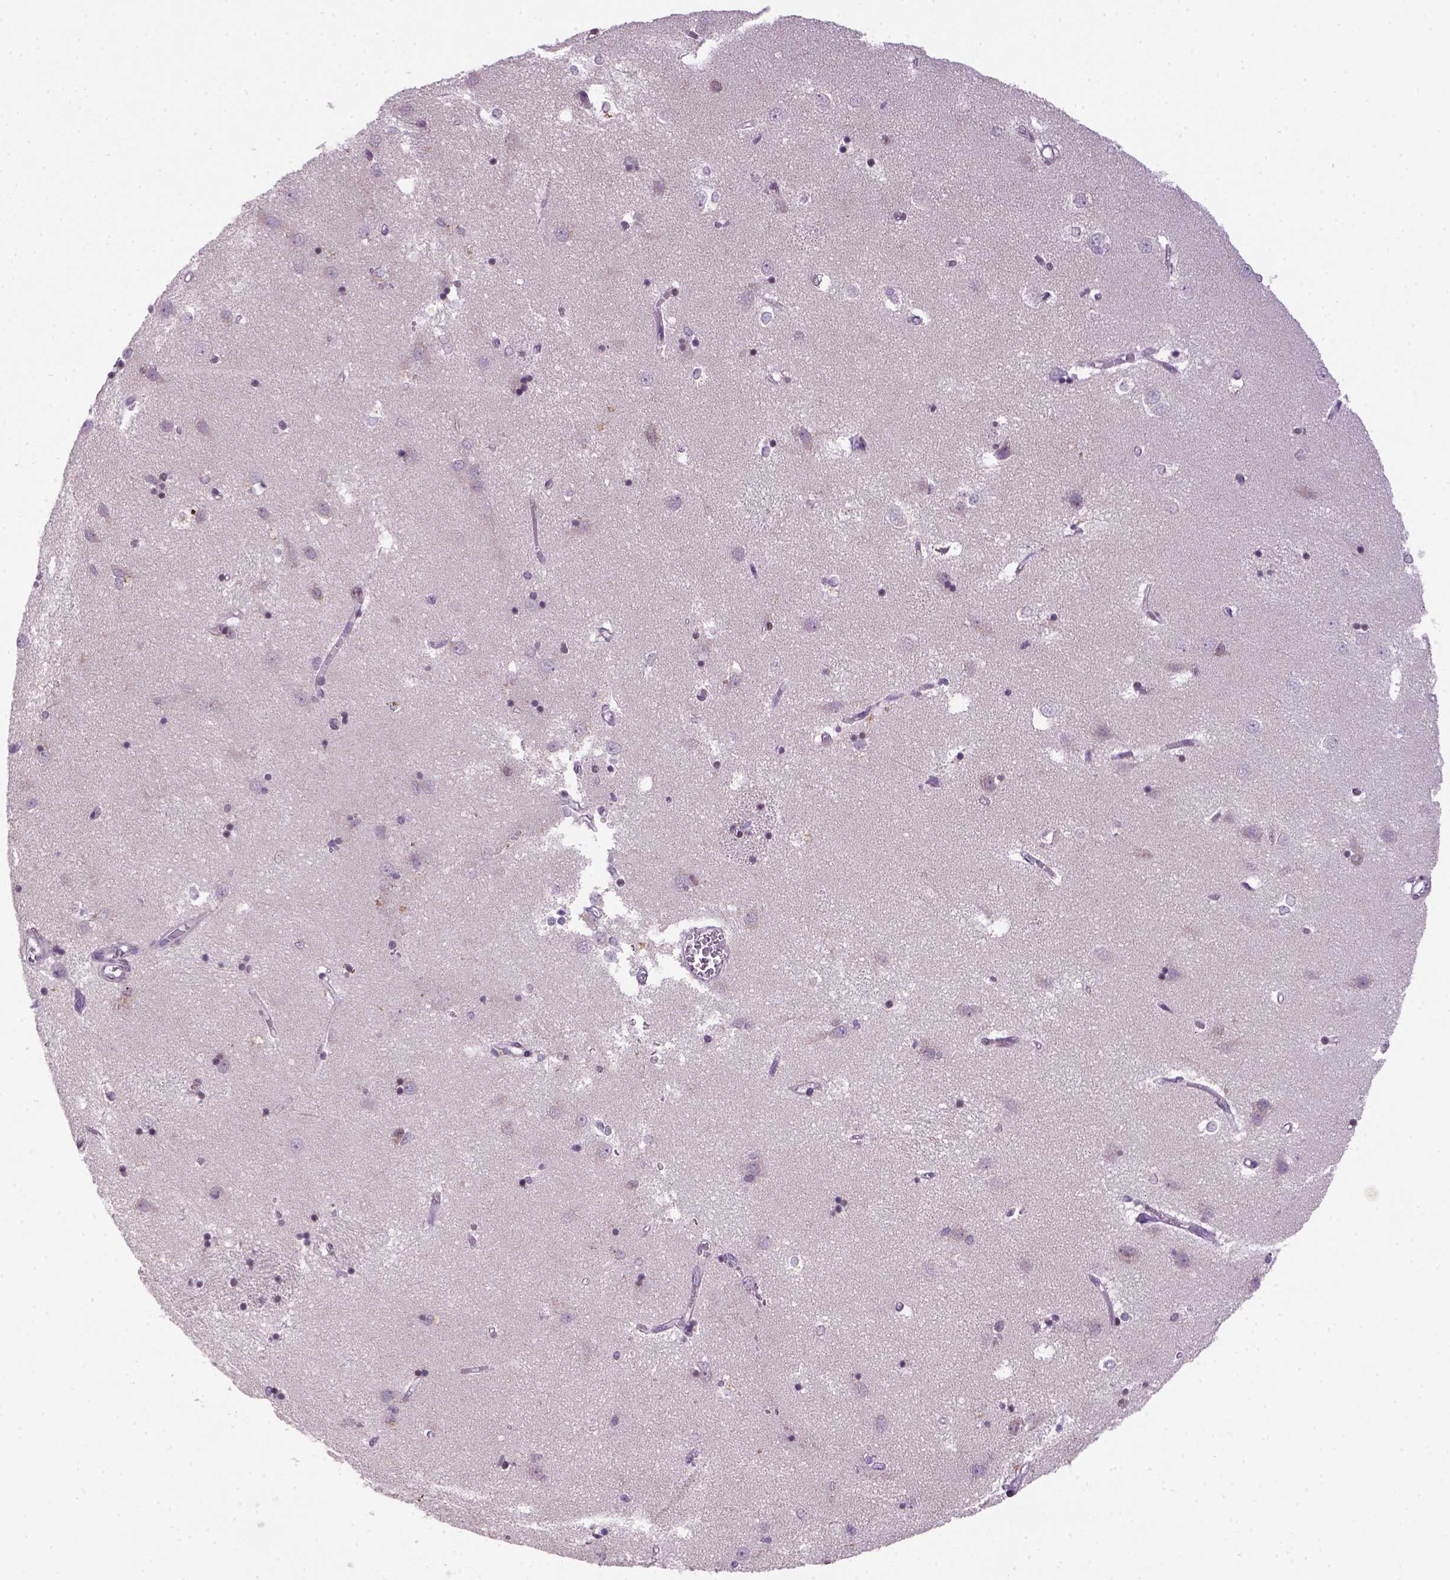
{"staining": {"intensity": "moderate", "quantity": "25%-75%", "location": "nuclear"}, "tissue": "caudate", "cell_type": "Glial cells", "image_type": "normal", "snomed": [{"axis": "morphology", "description": "Normal tissue, NOS"}, {"axis": "topography", "description": "Lateral ventricle wall"}], "caption": "Protein expression by immunohistochemistry displays moderate nuclear expression in about 25%-75% of glial cells in benign caudate.", "gene": "MGMT", "patient": {"sex": "male", "age": 54}}